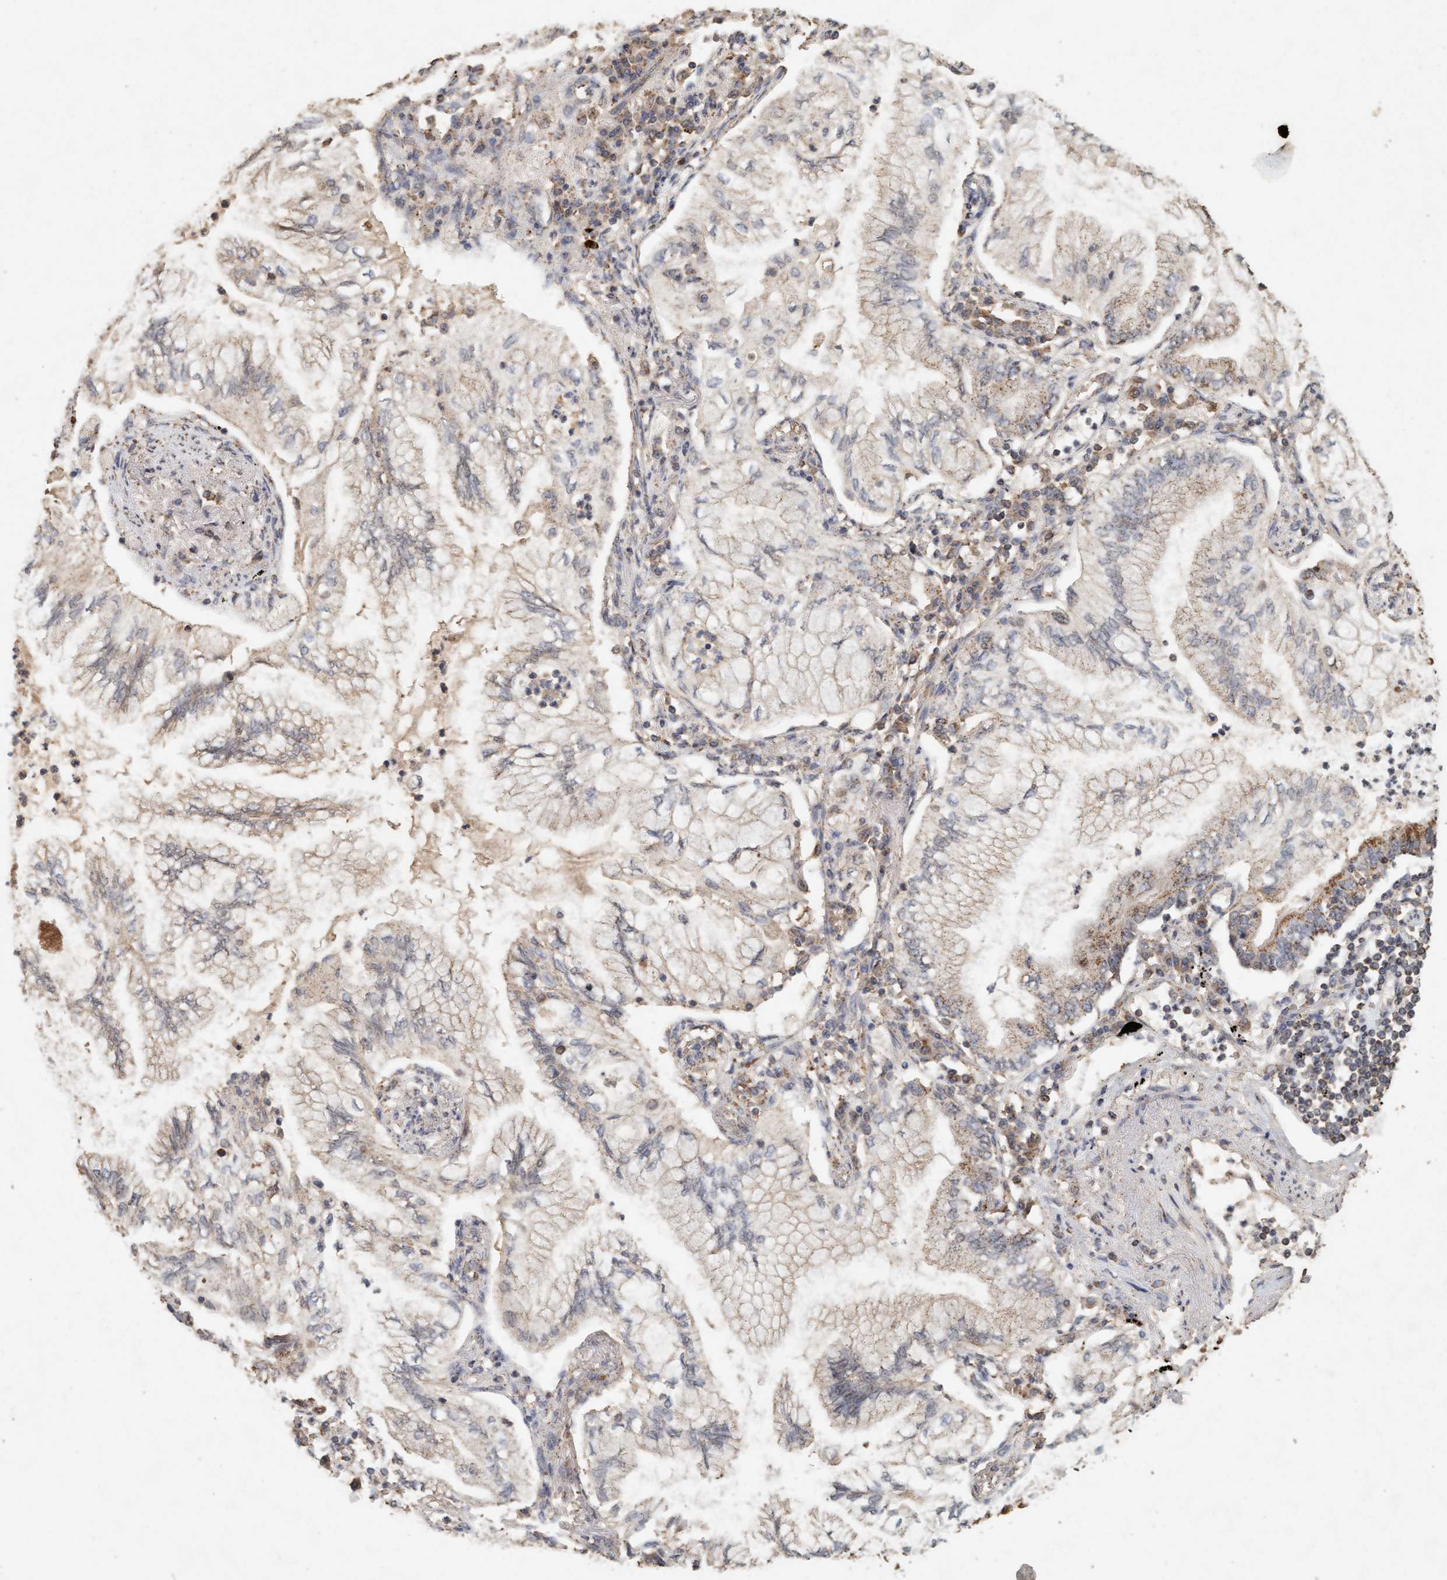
{"staining": {"intensity": "weak", "quantity": "25%-75%", "location": "cytoplasmic/membranous"}, "tissue": "lung cancer", "cell_type": "Tumor cells", "image_type": "cancer", "snomed": [{"axis": "morphology", "description": "Normal tissue, NOS"}, {"axis": "morphology", "description": "Adenocarcinoma, NOS"}, {"axis": "topography", "description": "Bronchus"}, {"axis": "topography", "description": "Lung"}], "caption": "Protein expression analysis of human lung adenocarcinoma reveals weak cytoplasmic/membranous expression in about 25%-75% of tumor cells.", "gene": "VSIG8", "patient": {"sex": "female", "age": 70}}